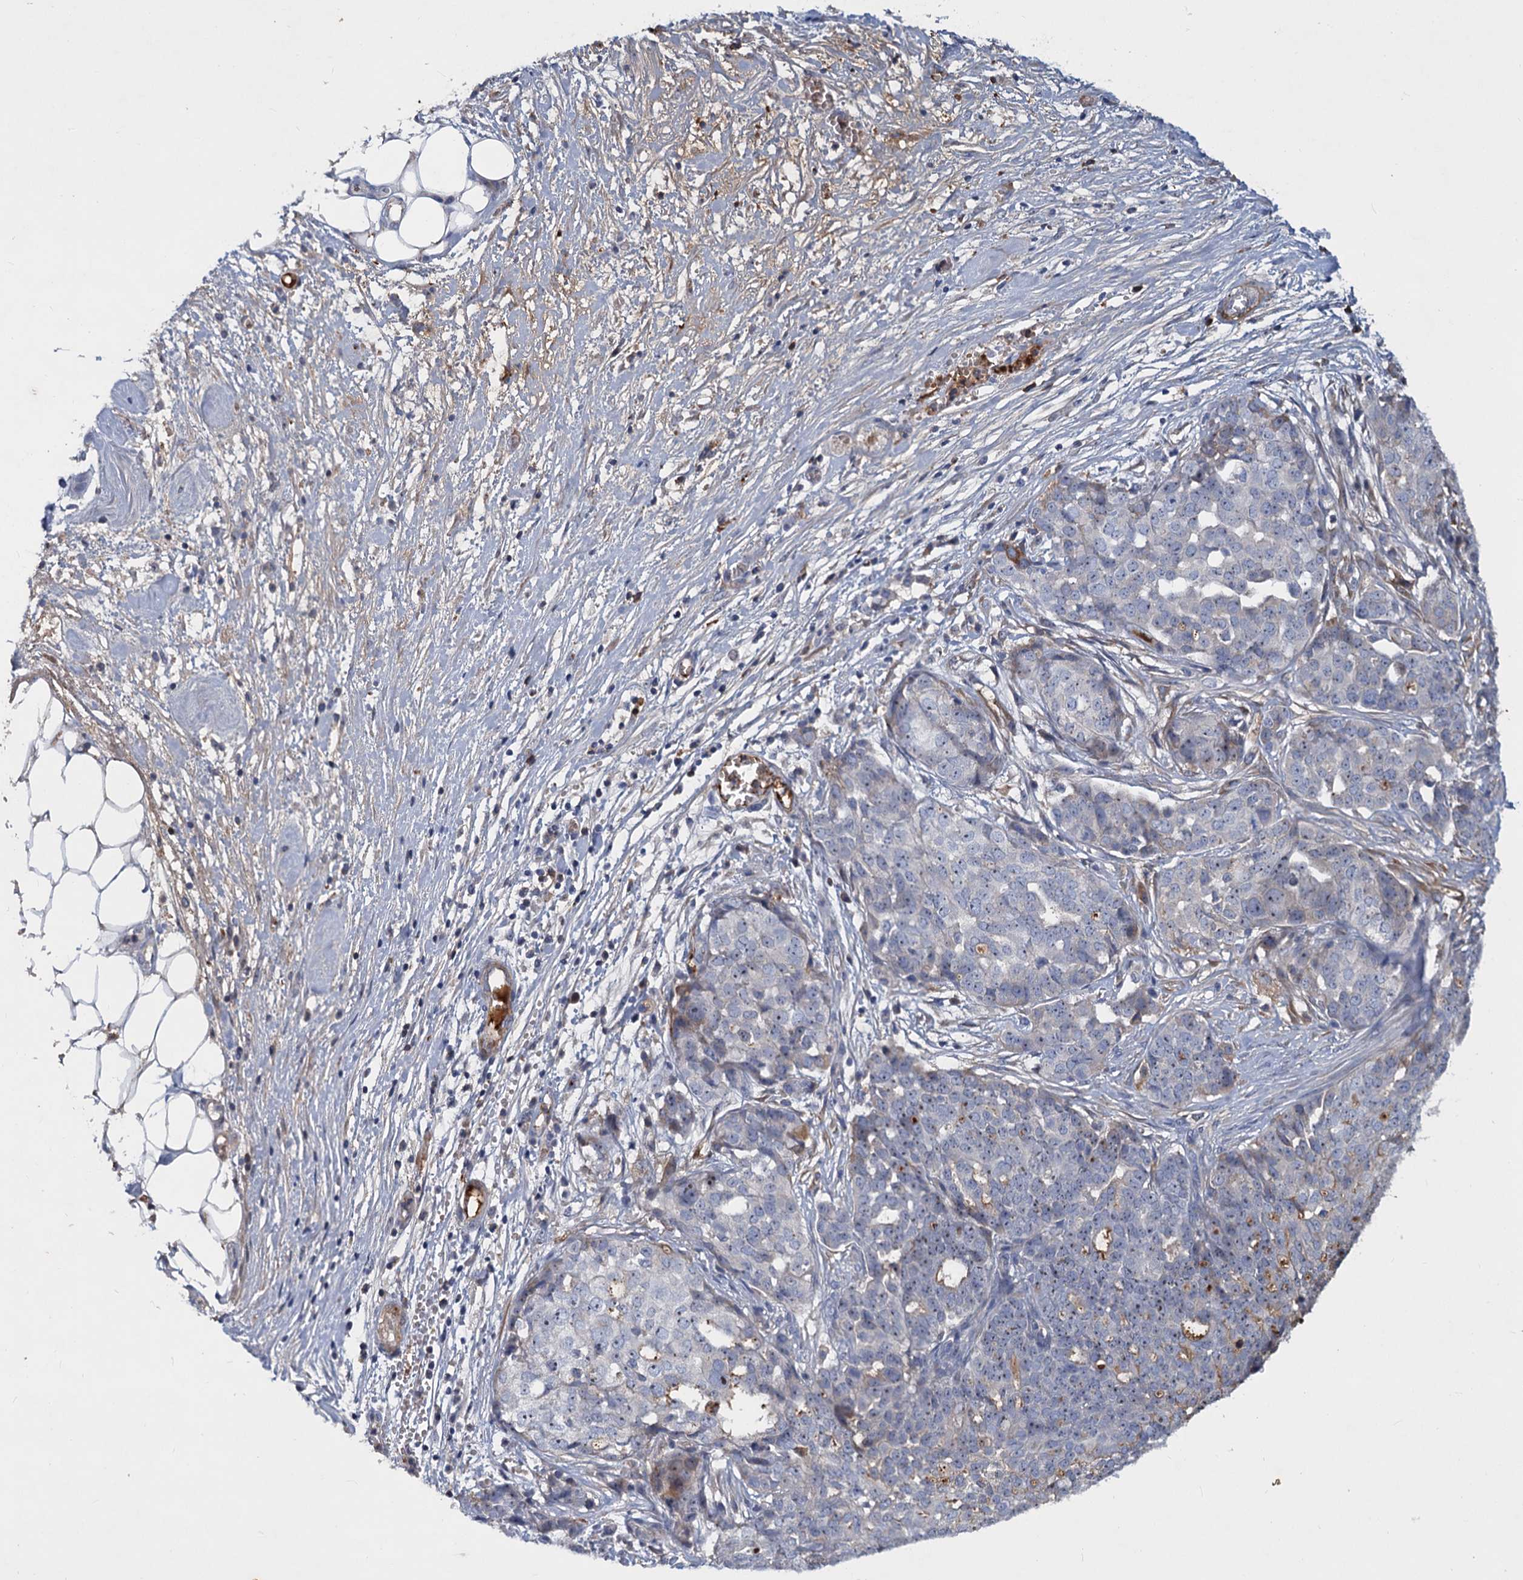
{"staining": {"intensity": "weak", "quantity": "<25%", "location": "cytoplasmic/membranous"}, "tissue": "ovarian cancer", "cell_type": "Tumor cells", "image_type": "cancer", "snomed": [{"axis": "morphology", "description": "Cystadenocarcinoma, serous, NOS"}, {"axis": "topography", "description": "Soft tissue"}, {"axis": "topography", "description": "Ovary"}], "caption": "This is a image of immunohistochemistry (IHC) staining of ovarian serous cystadenocarcinoma, which shows no expression in tumor cells.", "gene": "CHRD", "patient": {"sex": "female", "age": 57}}